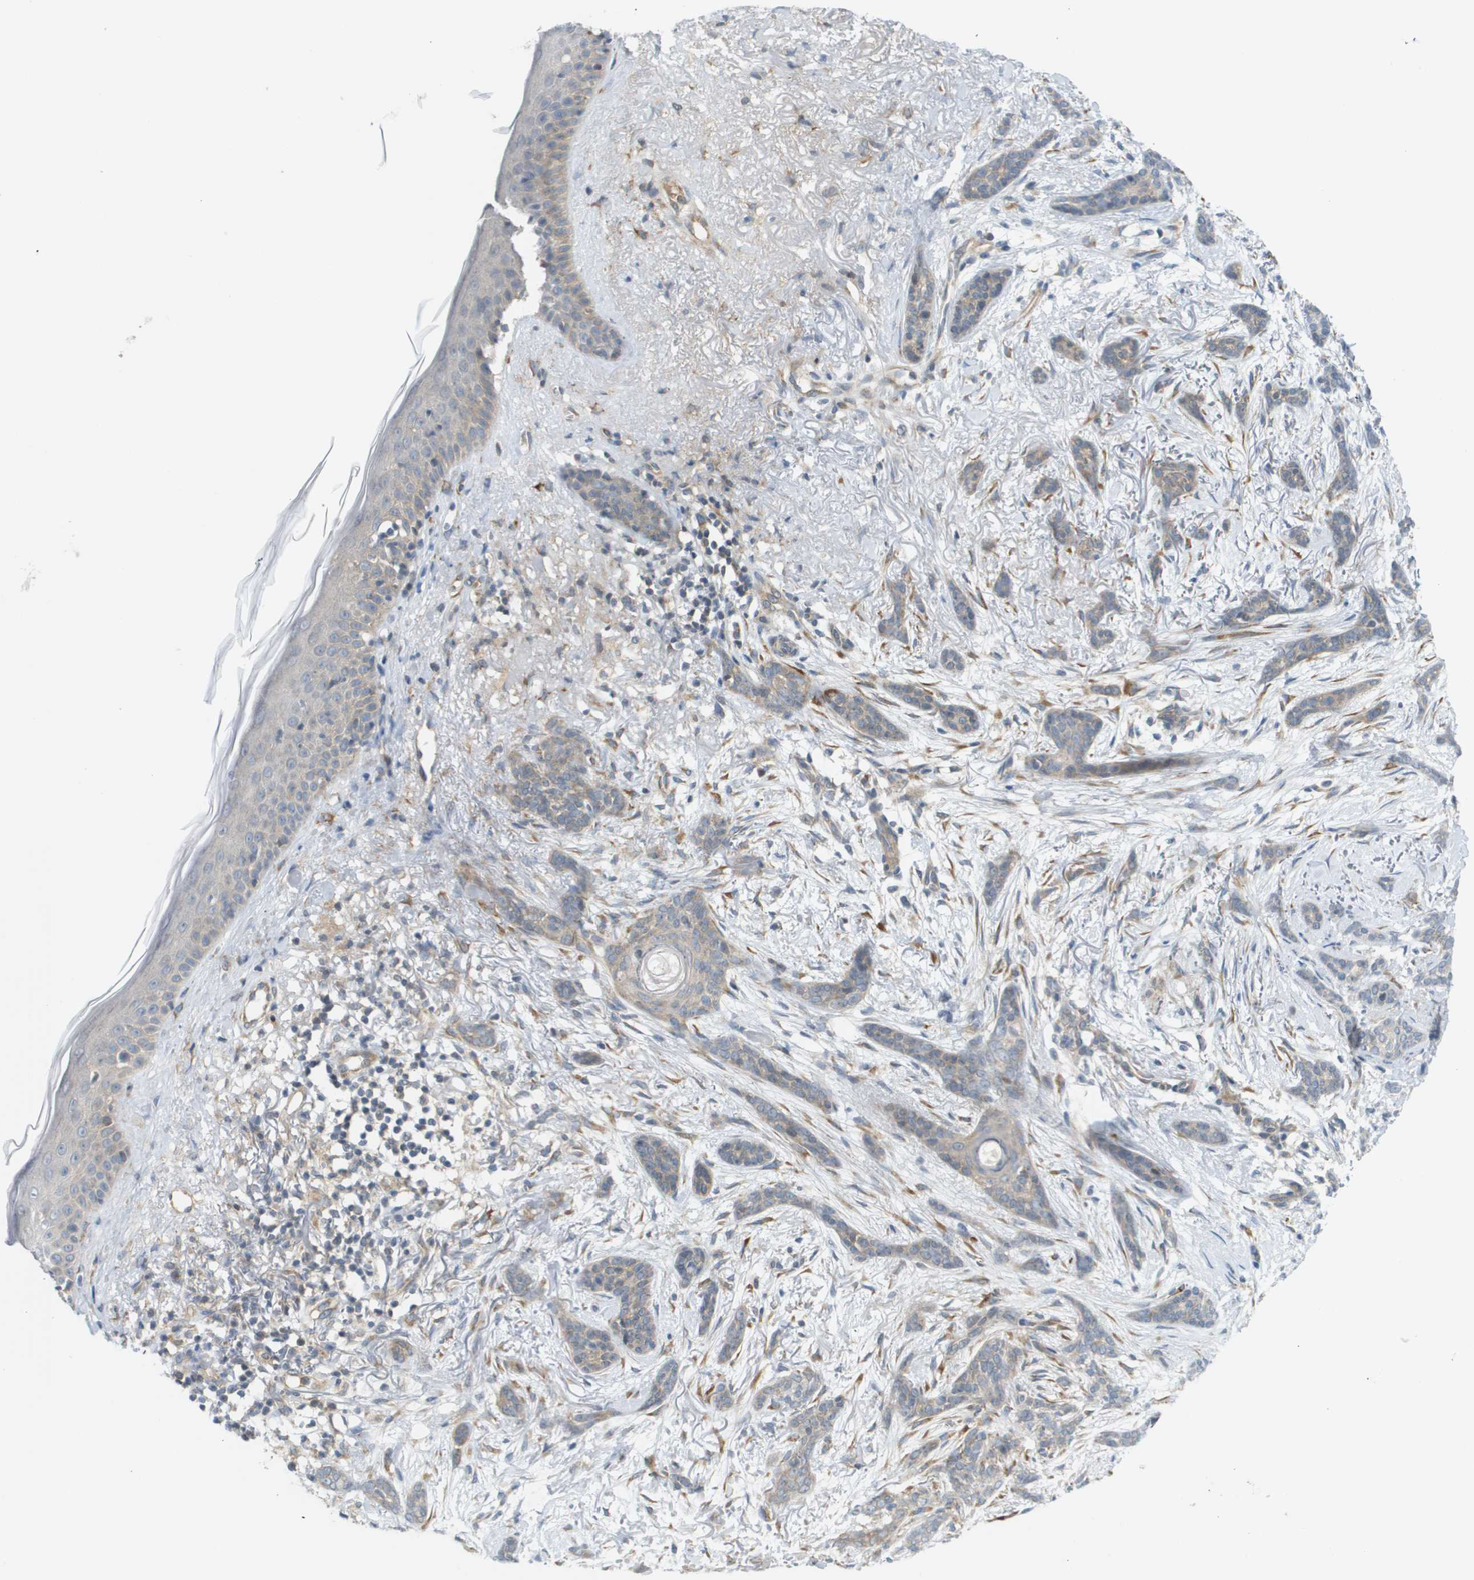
{"staining": {"intensity": "weak", "quantity": ">75%", "location": "cytoplasmic/membranous"}, "tissue": "skin cancer", "cell_type": "Tumor cells", "image_type": "cancer", "snomed": [{"axis": "morphology", "description": "Basal cell carcinoma"}, {"axis": "morphology", "description": "Adnexal tumor, benign"}, {"axis": "topography", "description": "Skin"}], "caption": "Protein positivity by immunohistochemistry (IHC) demonstrates weak cytoplasmic/membranous positivity in about >75% of tumor cells in skin basal cell carcinoma. (Stains: DAB (3,3'-diaminobenzidine) in brown, nuclei in blue, Microscopy: brightfield microscopy at high magnification).", "gene": "PROC", "patient": {"sex": "female", "age": 42}}